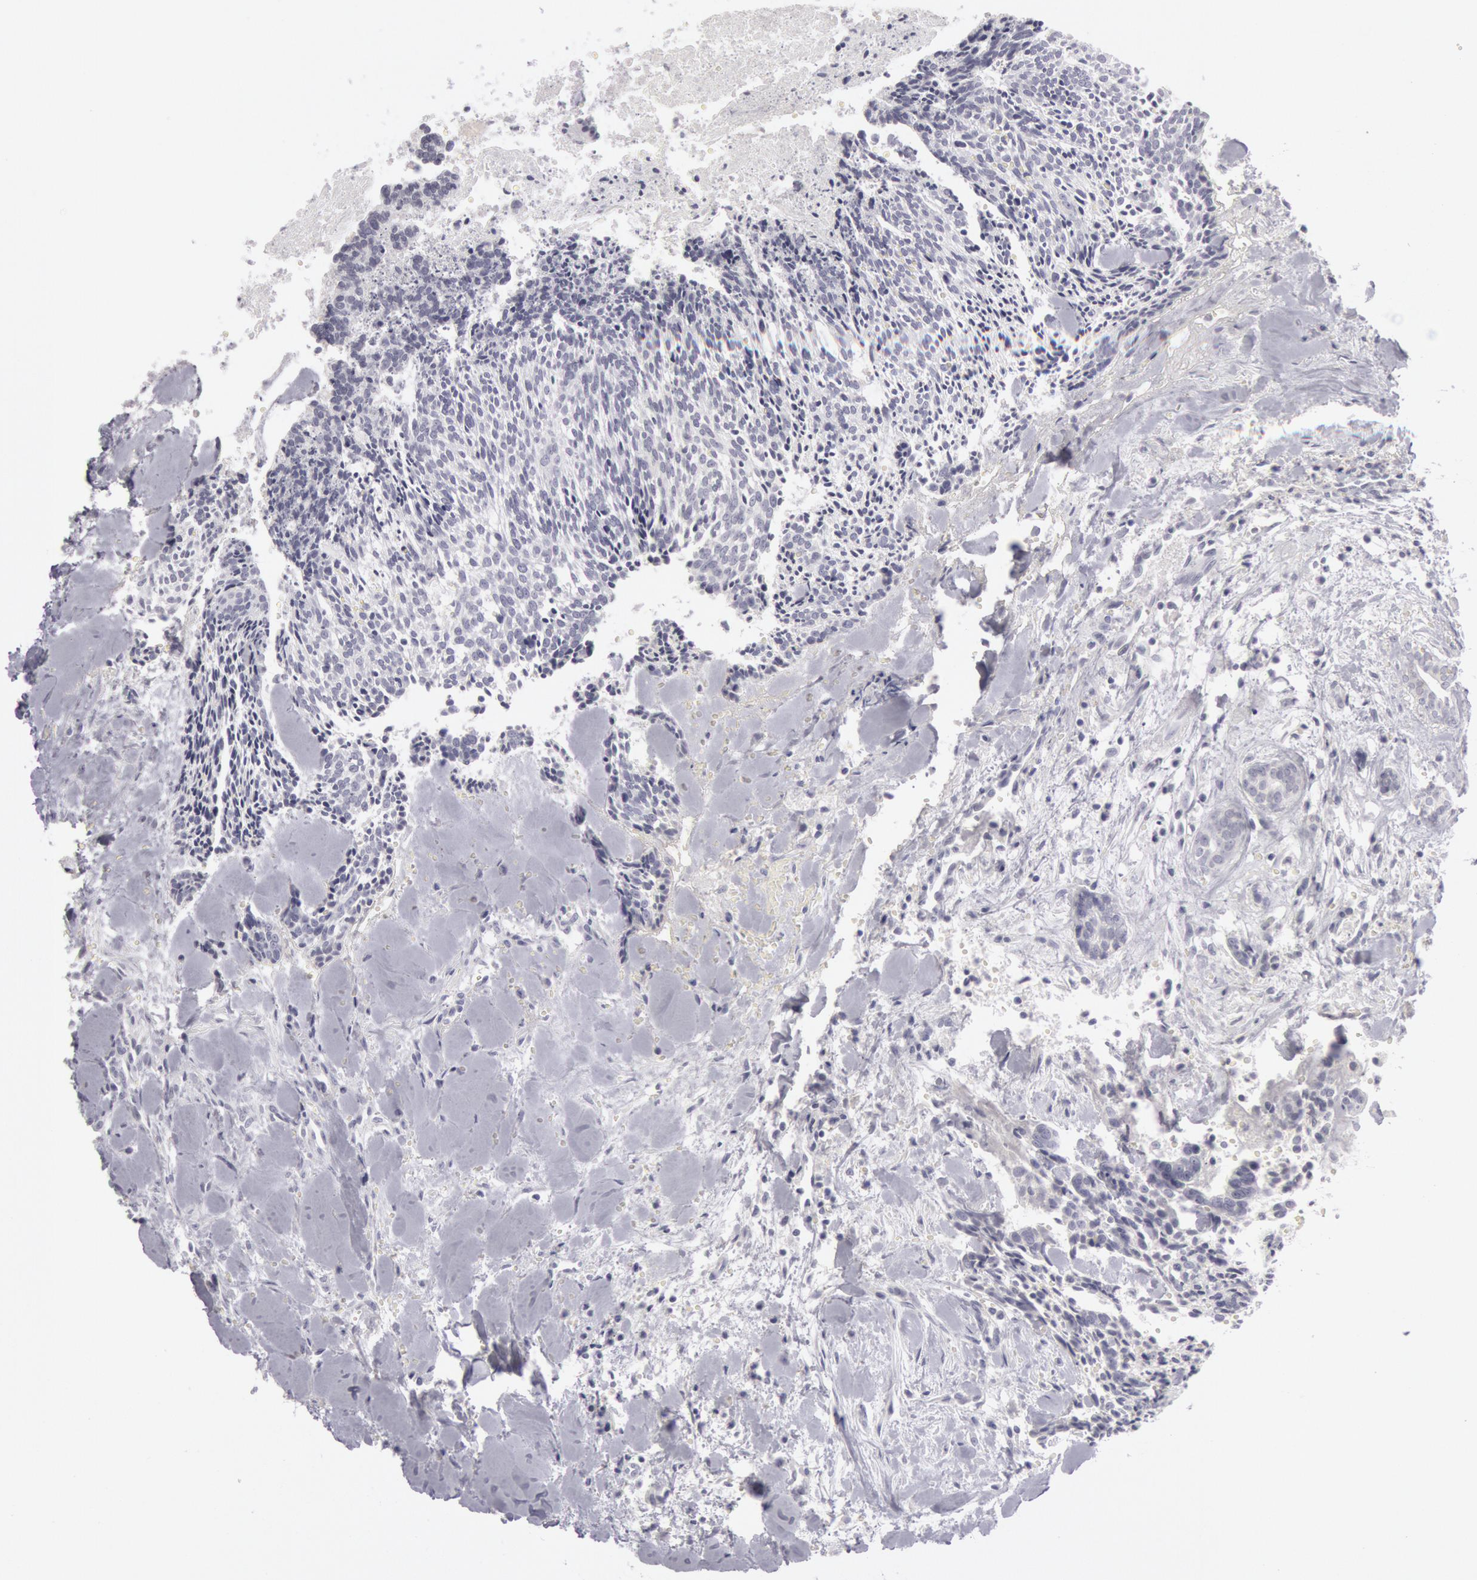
{"staining": {"intensity": "negative", "quantity": "none", "location": "none"}, "tissue": "head and neck cancer", "cell_type": "Tumor cells", "image_type": "cancer", "snomed": [{"axis": "morphology", "description": "Squamous cell carcinoma, NOS"}, {"axis": "topography", "description": "Salivary gland"}, {"axis": "topography", "description": "Head-Neck"}], "caption": "Tumor cells show no significant protein expression in head and neck cancer.", "gene": "KRT16", "patient": {"sex": "male", "age": 70}}